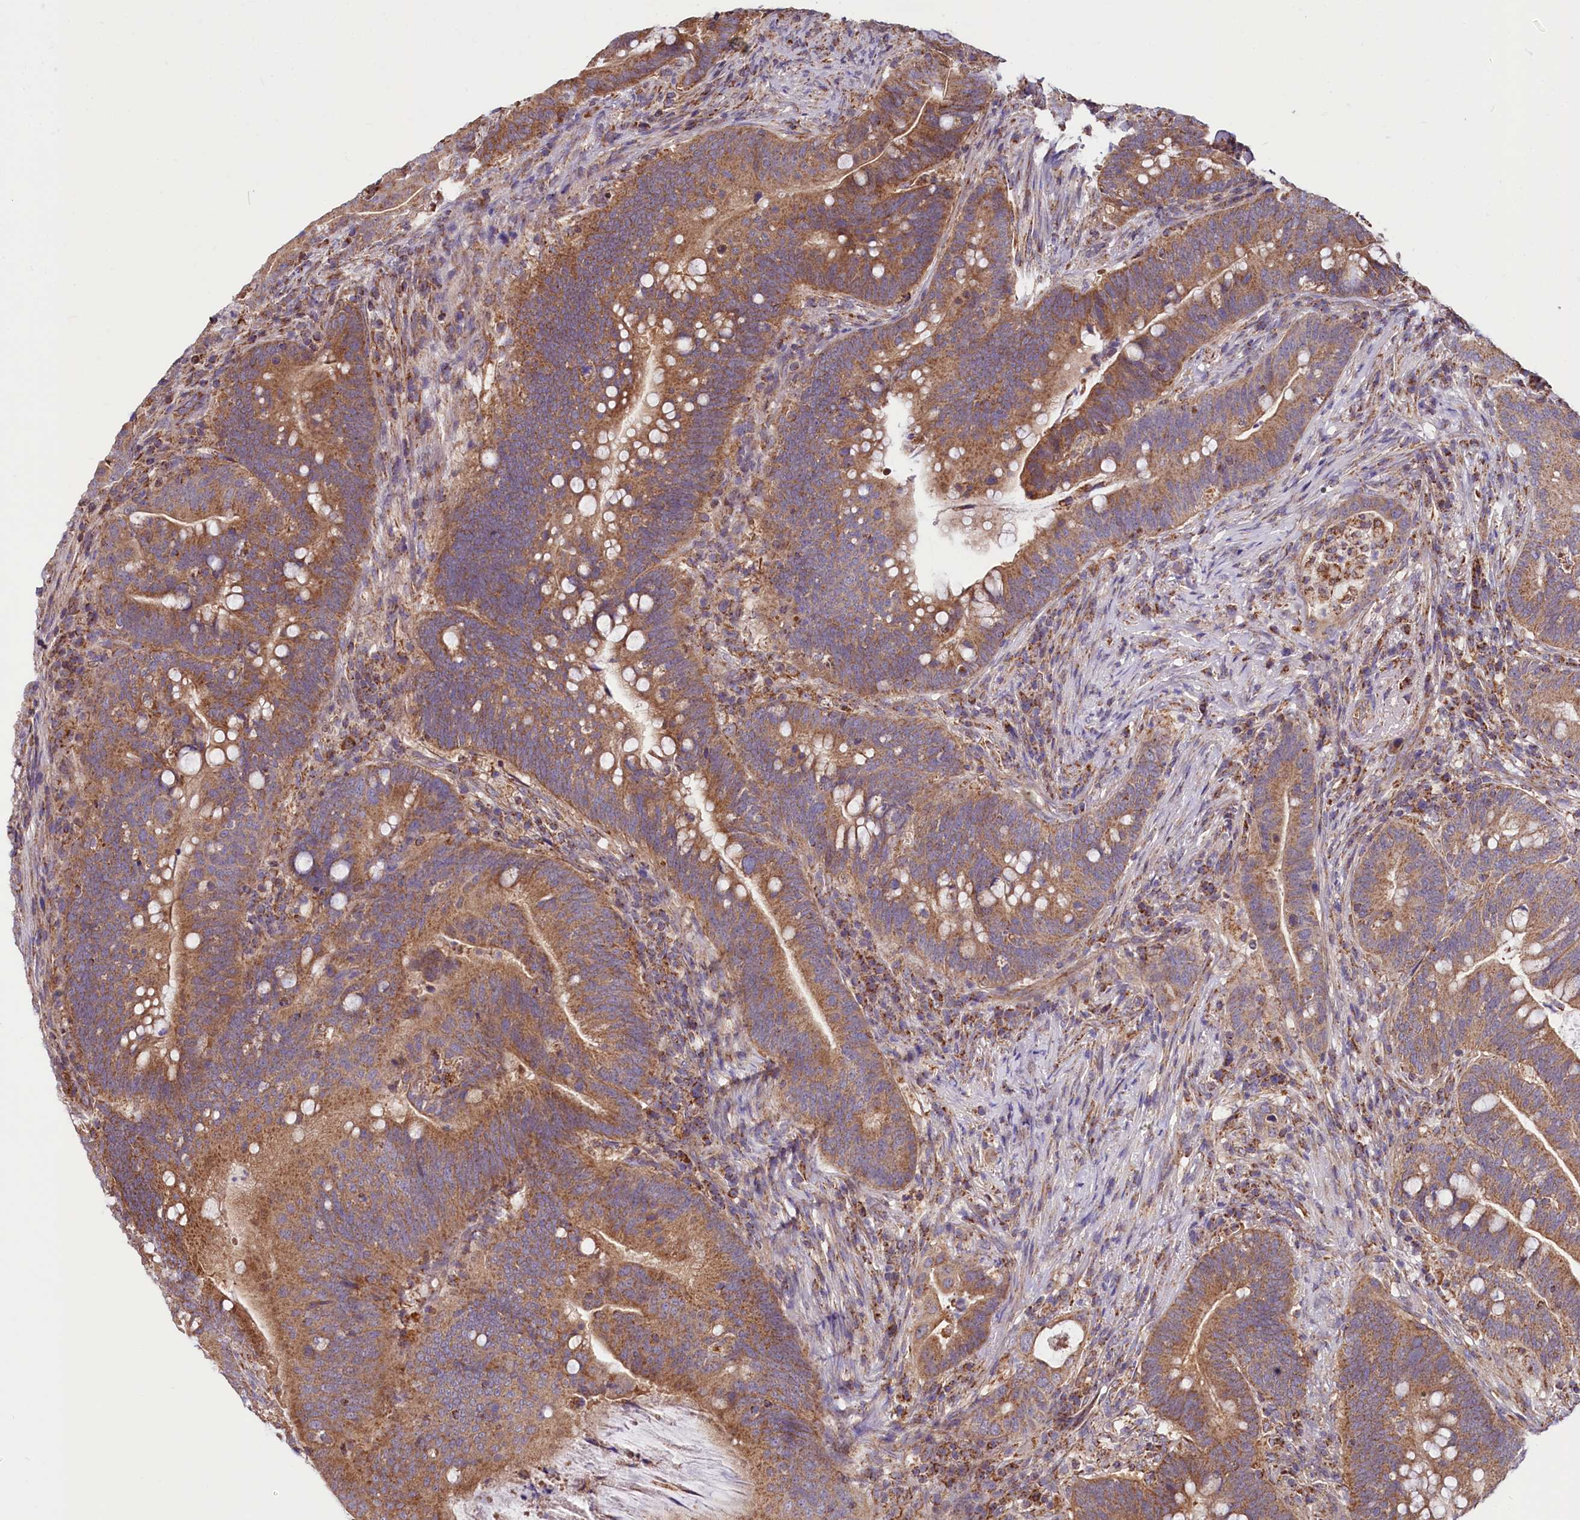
{"staining": {"intensity": "moderate", "quantity": ">75%", "location": "cytoplasmic/membranous"}, "tissue": "colorectal cancer", "cell_type": "Tumor cells", "image_type": "cancer", "snomed": [{"axis": "morphology", "description": "Adenocarcinoma, NOS"}, {"axis": "topography", "description": "Colon"}], "caption": "The photomicrograph shows a brown stain indicating the presence of a protein in the cytoplasmic/membranous of tumor cells in colorectal cancer (adenocarcinoma). (DAB = brown stain, brightfield microscopy at high magnification).", "gene": "NUDT15", "patient": {"sex": "female", "age": 66}}